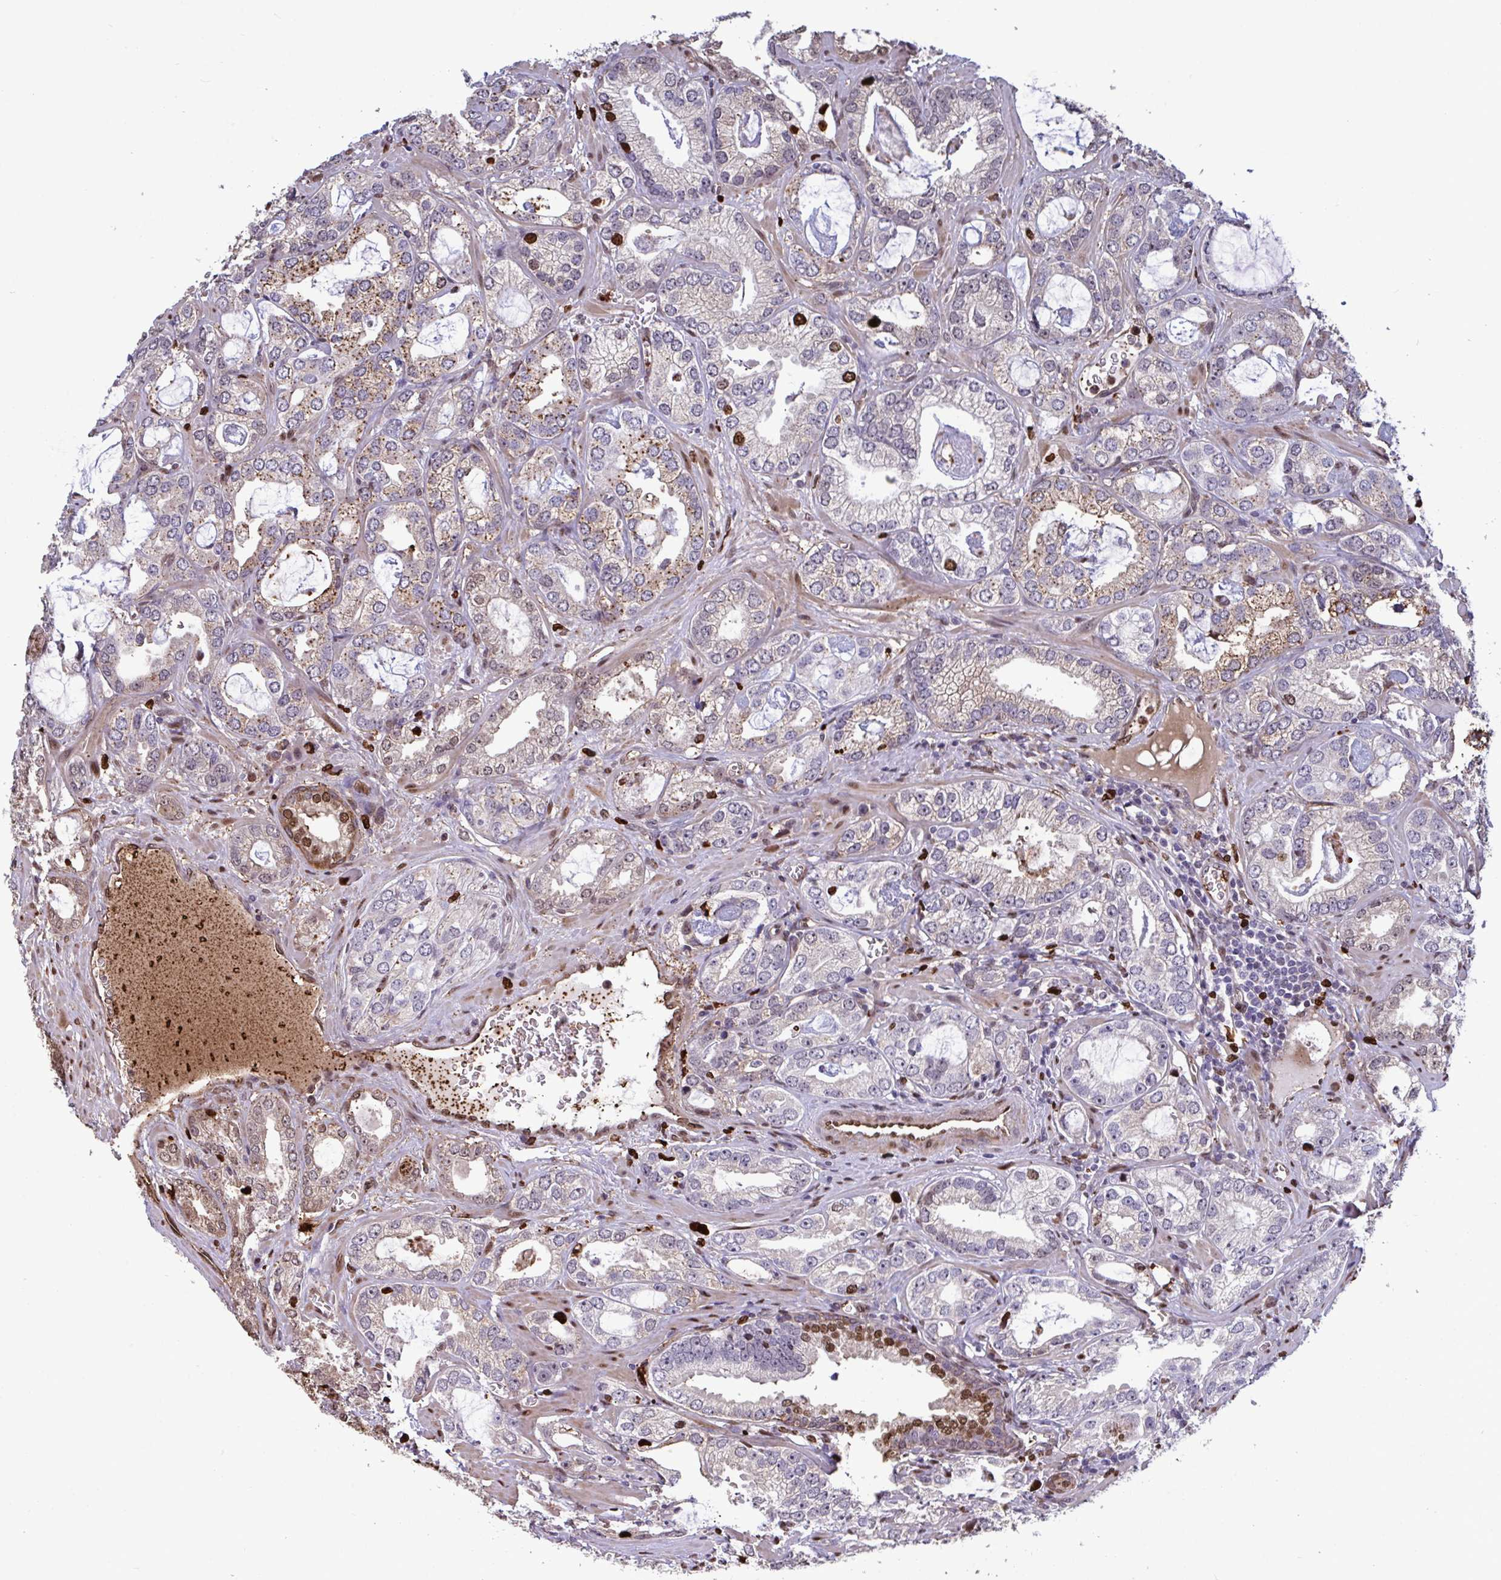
{"staining": {"intensity": "strong", "quantity": "<25%", "location": "cytoplasmic/membranous,nuclear"}, "tissue": "prostate cancer", "cell_type": "Tumor cells", "image_type": "cancer", "snomed": [{"axis": "morphology", "description": "Adenocarcinoma, Medium grade"}, {"axis": "topography", "description": "Prostate"}], "caption": "Immunohistochemistry (IHC) micrograph of prostate cancer (medium-grade adenocarcinoma) stained for a protein (brown), which exhibits medium levels of strong cytoplasmic/membranous and nuclear staining in about <25% of tumor cells.", "gene": "PELI2", "patient": {"sex": "male", "age": 57}}